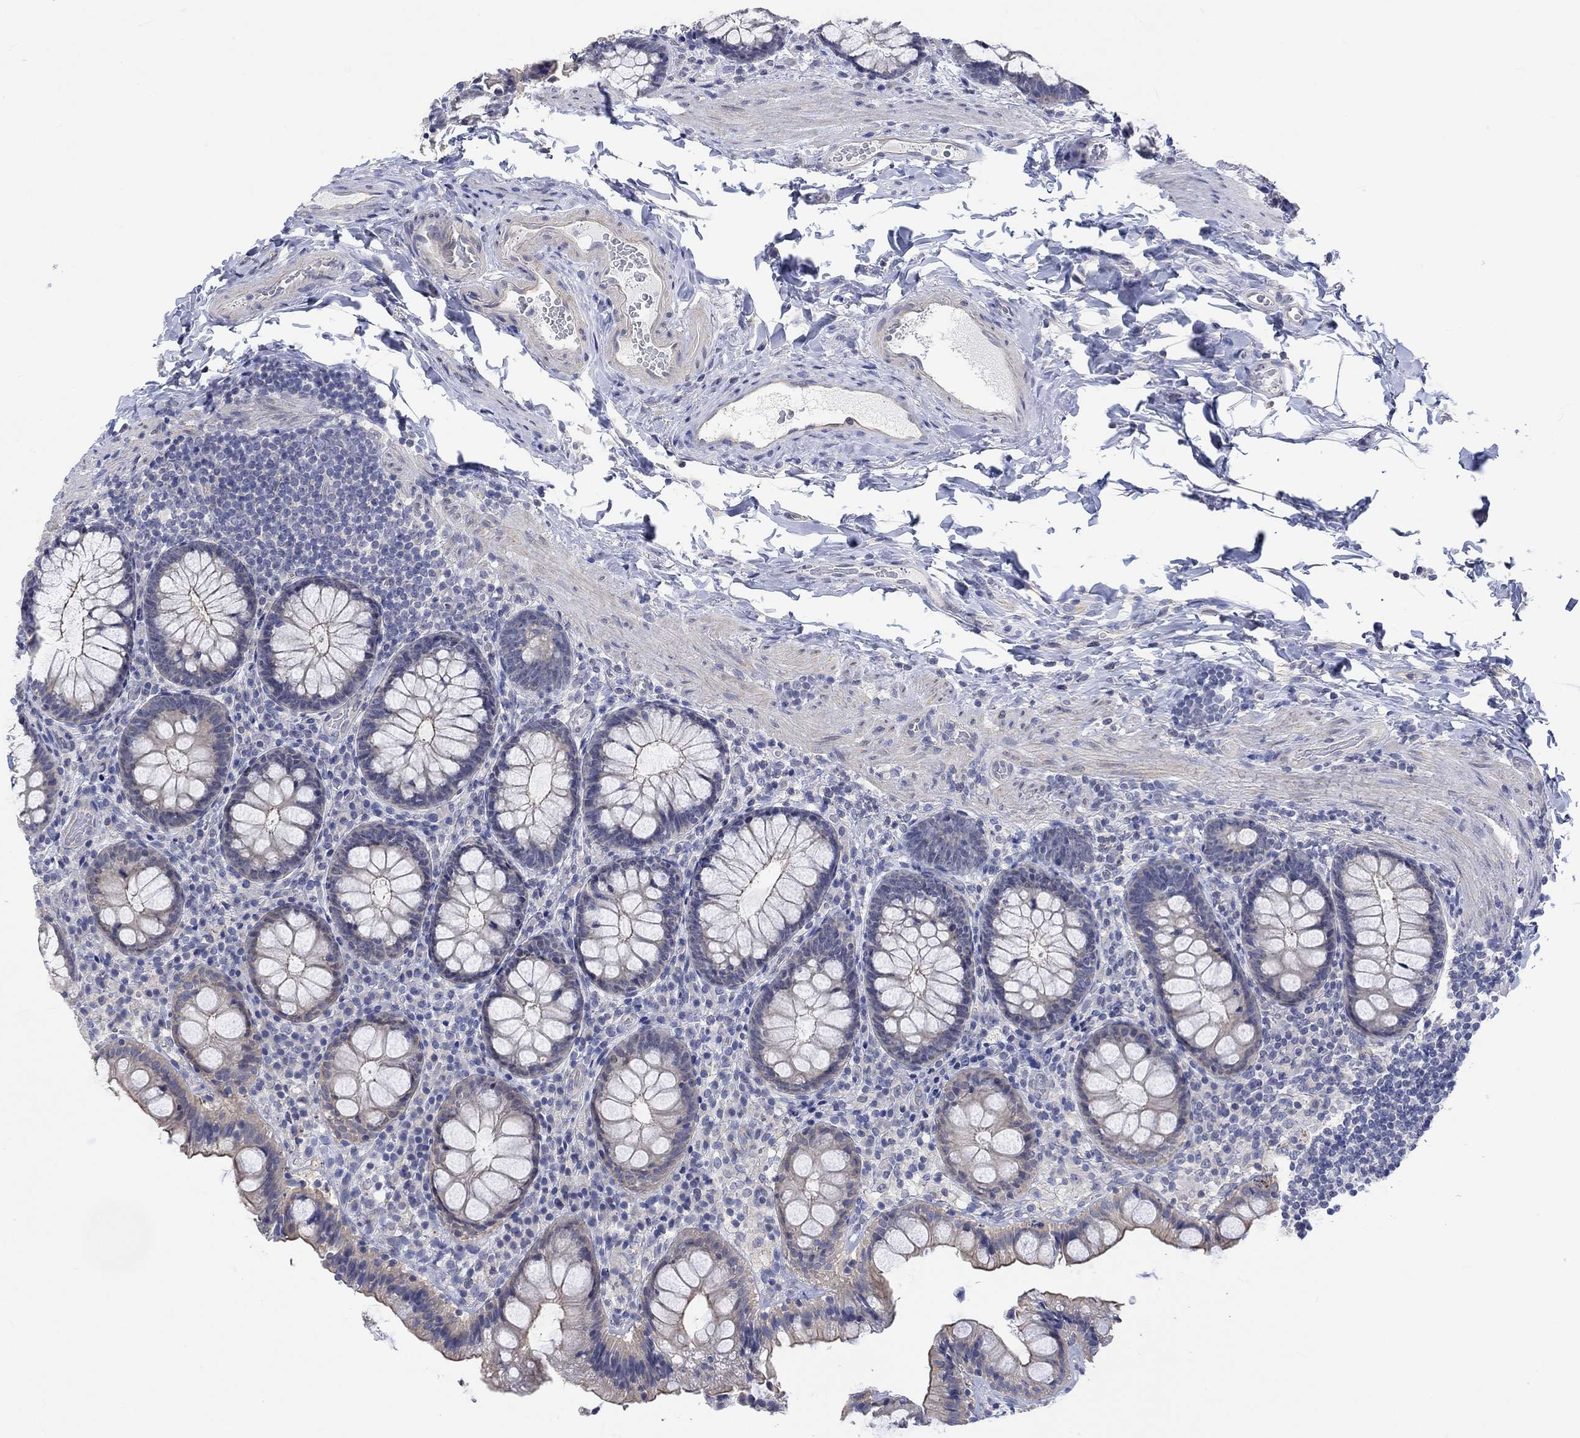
{"staining": {"intensity": "negative", "quantity": "none", "location": "none"}, "tissue": "colon", "cell_type": "Endothelial cells", "image_type": "normal", "snomed": [{"axis": "morphology", "description": "Normal tissue, NOS"}, {"axis": "topography", "description": "Colon"}], "caption": "A histopathology image of human colon is negative for staining in endothelial cells. The staining is performed using DAB (3,3'-diaminobenzidine) brown chromogen with nuclei counter-stained in using hematoxylin.", "gene": "AGRP", "patient": {"sex": "female", "age": 86}}